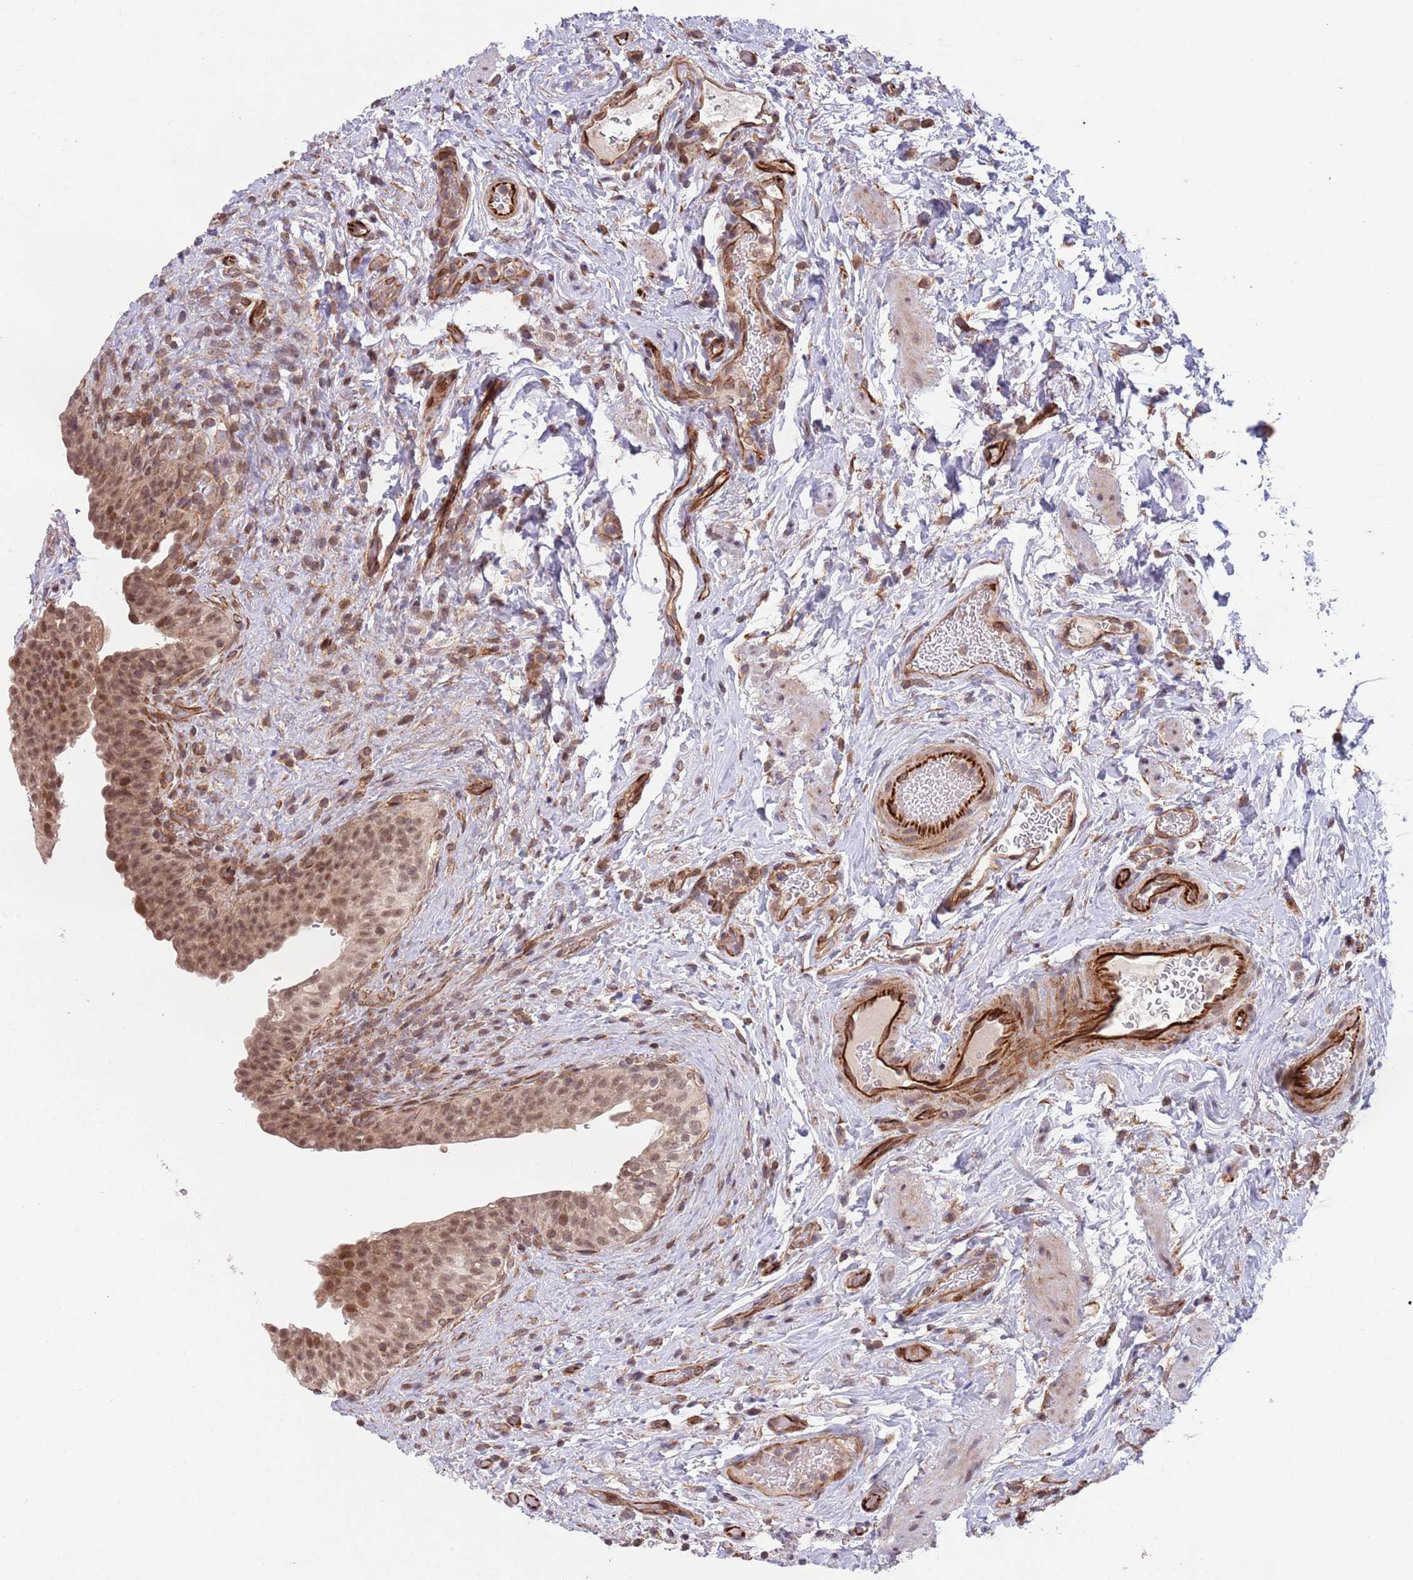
{"staining": {"intensity": "moderate", "quantity": "25%-75%", "location": "cytoplasmic/membranous,nuclear"}, "tissue": "urinary bladder", "cell_type": "Urothelial cells", "image_type": "normal", "snomed": [{"axis": "morphology", "description": "Normal tissue, NOS"}, {"axis": "topography", "description": "Urinary bladder"}], "caption": "Immunohistochemical staining of benign urinary bladder displays moderate cytoplasmic/membranous,nuclear protein staining in about 25%-75% of urothelial cells. The staining is performed using DAB (3,3'-diaminobenzidine) brown chromogen to label protein expression. The nuclei are counter-stained blue using hematoxylin.", "gene": "CHD9", "patient": {"sex": "male", "age": 69}}